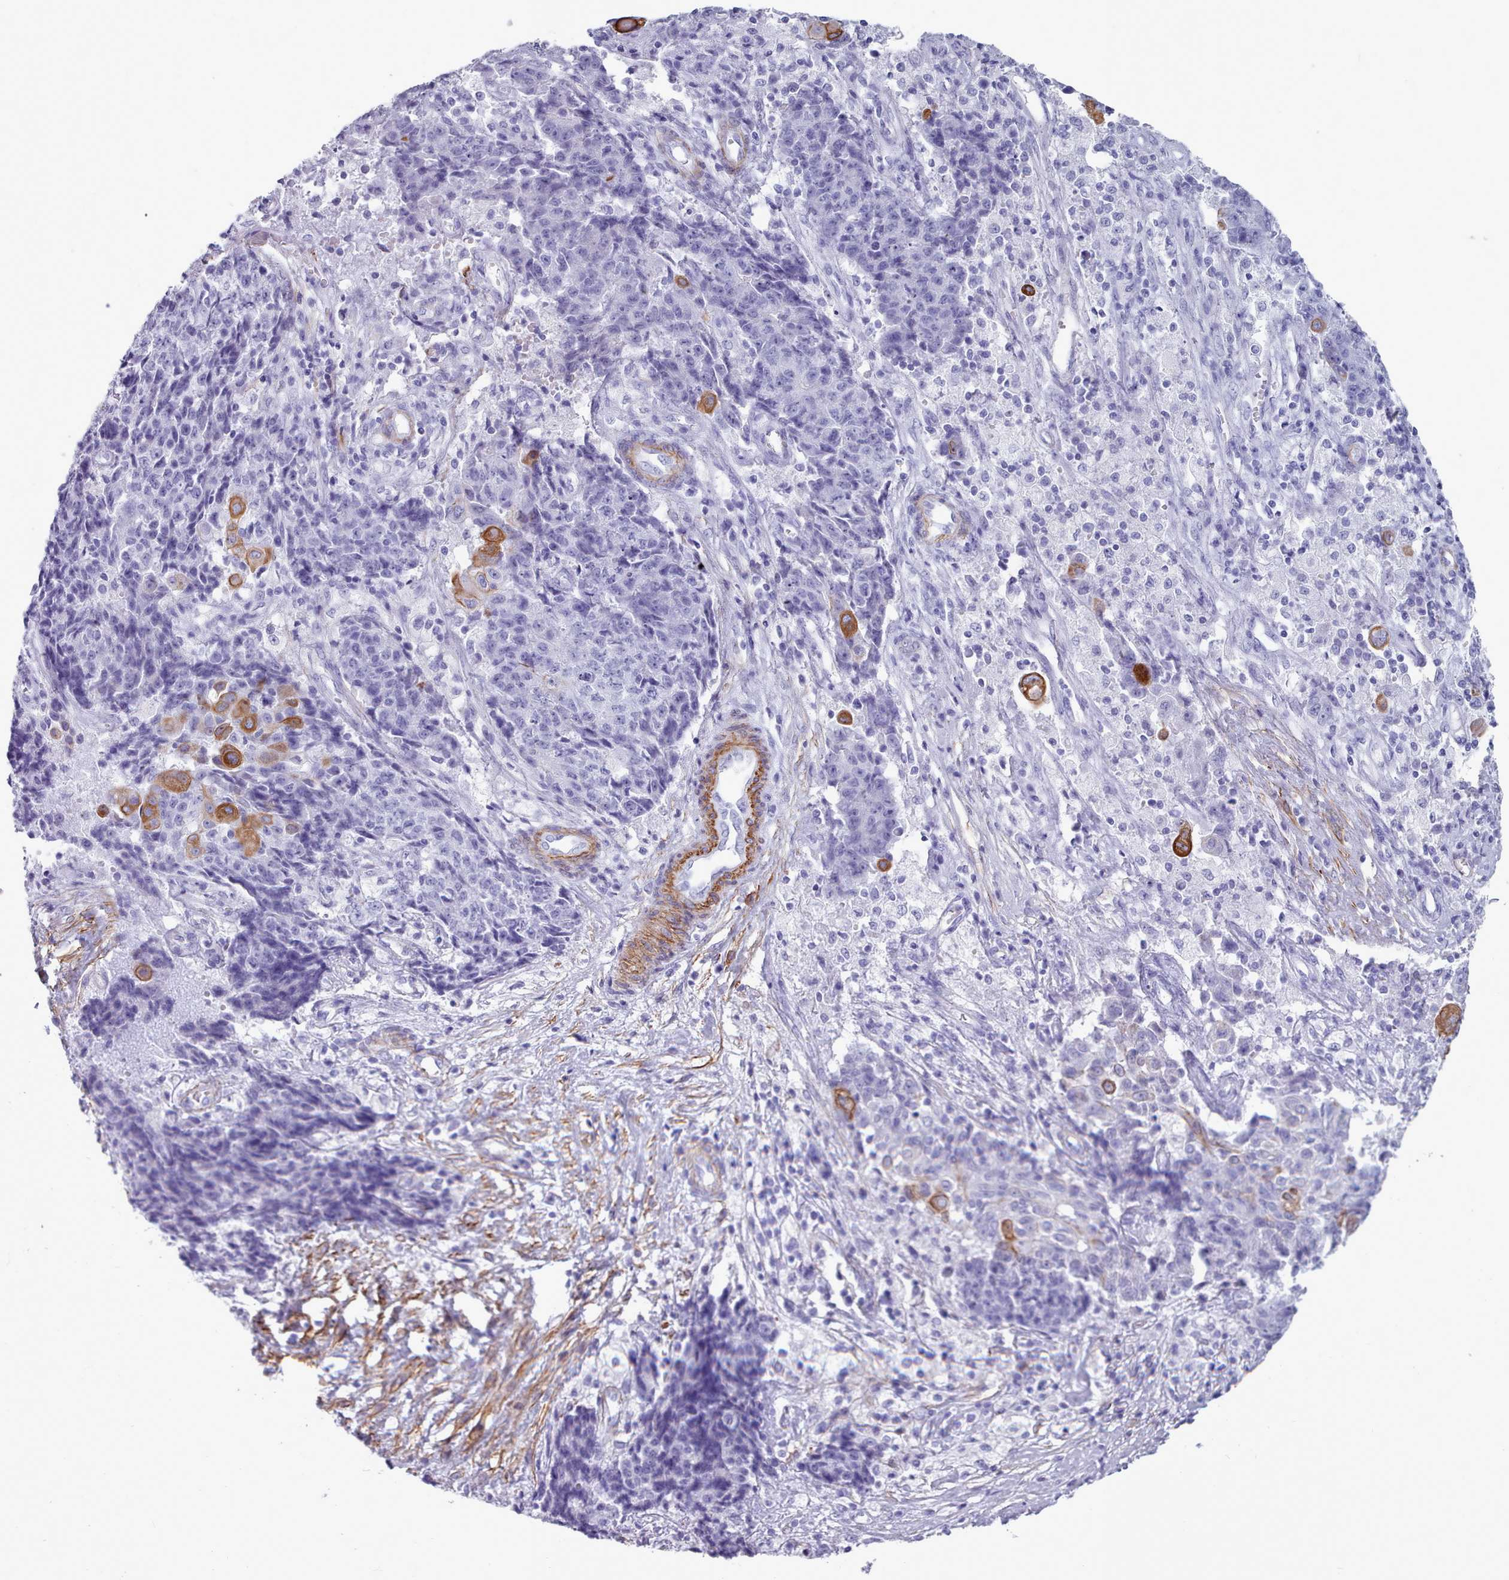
{"staining": {"intensity": "moderate", "quantity": "<25%", "location": "cytoplasmic/membranous"}, "tissue": "ovarian cancer", "cell_type": "Tumor cells", "image_type": "cancer", "snomed": [{"axis": "morphology", "description": "Carcinoma, endometroid"}, {"axis": "topography", "description": "Ovary"}], "caption": "Human ovarian endometroid carcinoma stained with a brown dye reveals moderate cytoplasmic/membranous positive staining in approximately <25% of tumor cells.", "gene": "FPGS", "patient": {"sex": "female", "age": 42}}